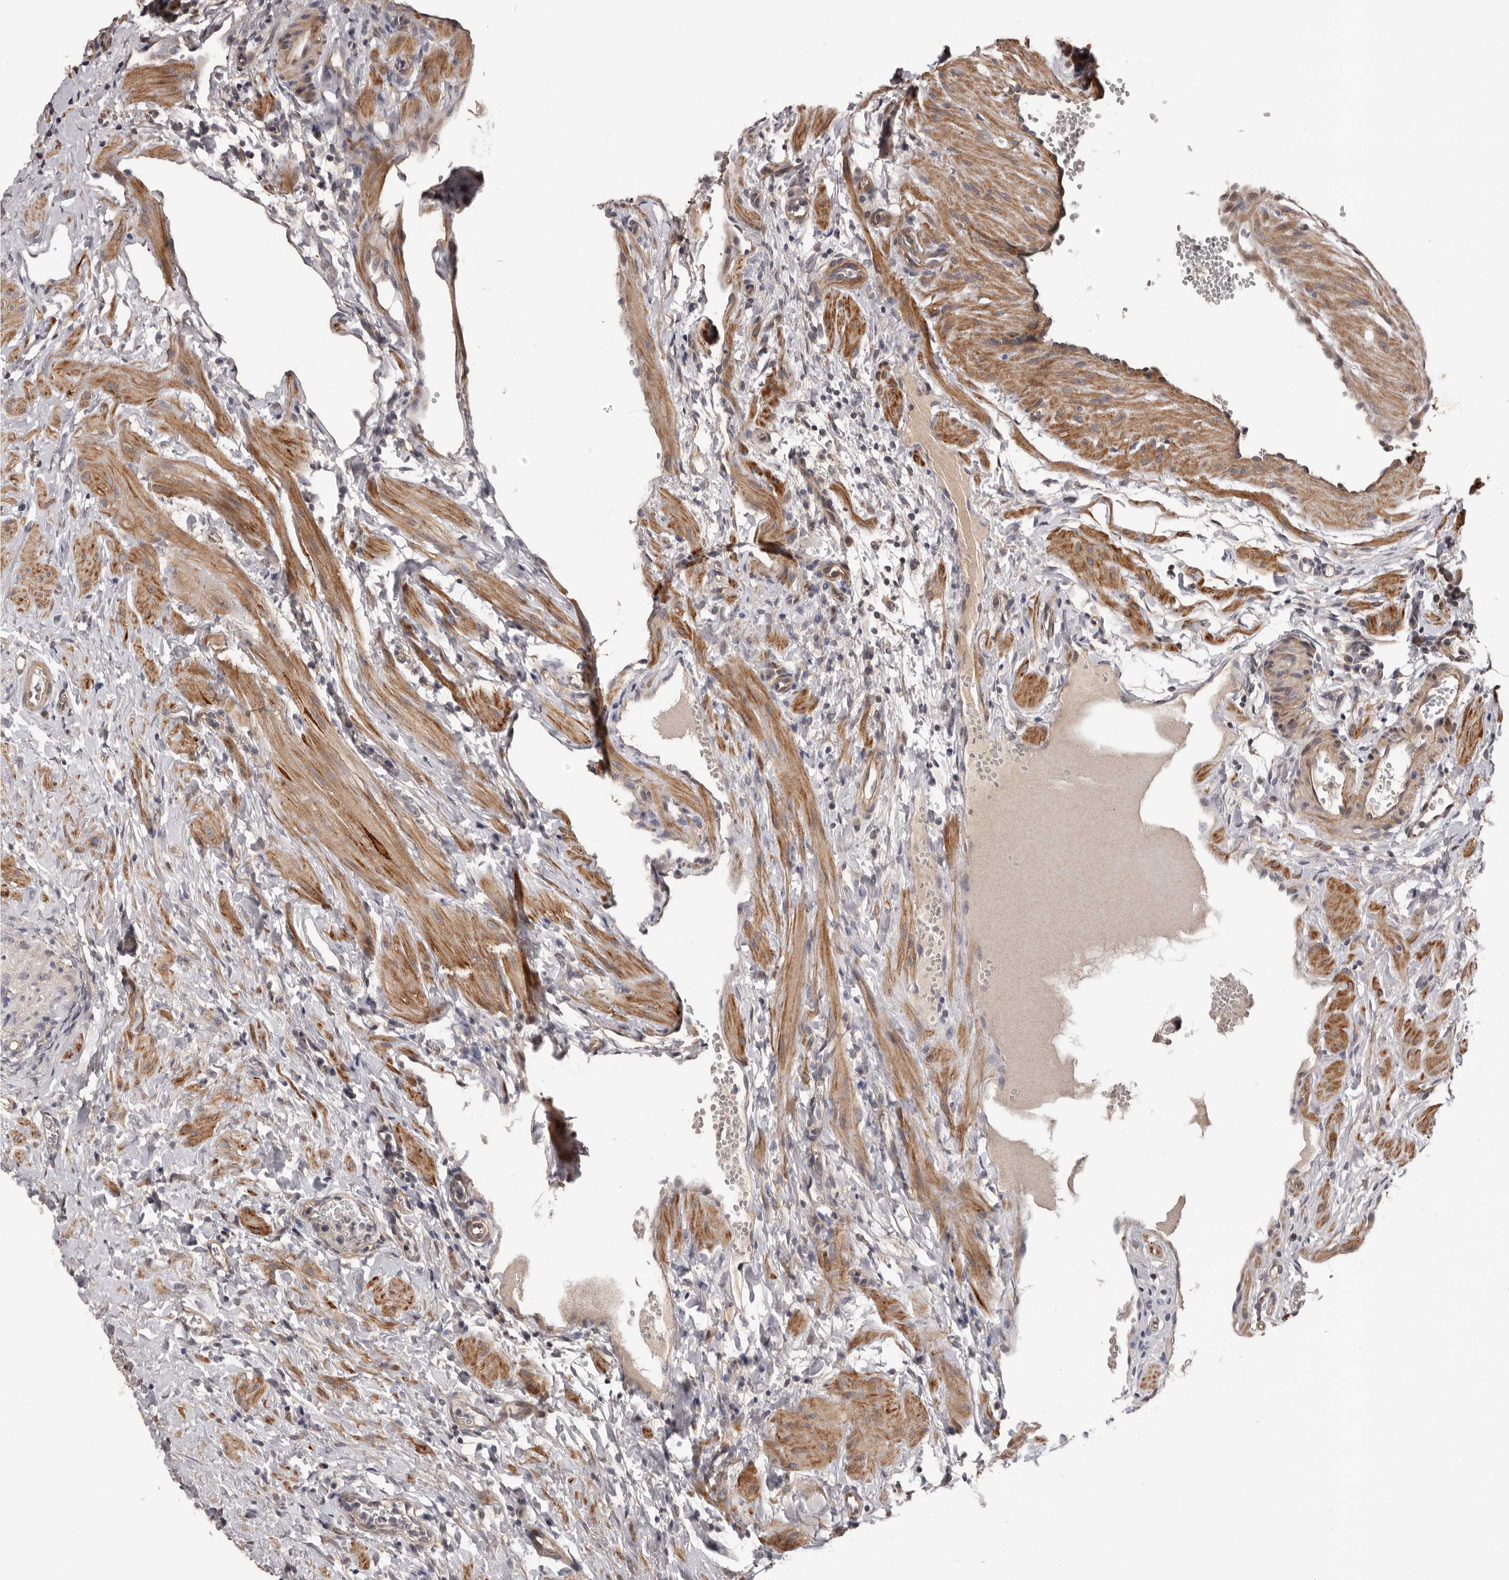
{"staining": {"intensity": "moderate", "quantity": ">75%", "location": "cytoplasmic/membranous"}, "tissue": "ovary", "cell_type": "Follicle cells", "image_type": "normal", "snomed": [{"axis": "morphology", "description": "Normal tissue, NOS"}, {"axis": "morphology", "description": "Cyst, NOS"}, {"axis": "topography", "description": "Ovary"}], "caption": "Follicle cells show medium levels of moderate cytoplasmic/membranous positivity in approximately >75% of cells in unremarkable ovary. The protein of interest is shown in brown color, while the nuclei are stained blue.", "gene": "ADAMTS2", "patient": {"sex": "female", "age": 33}}